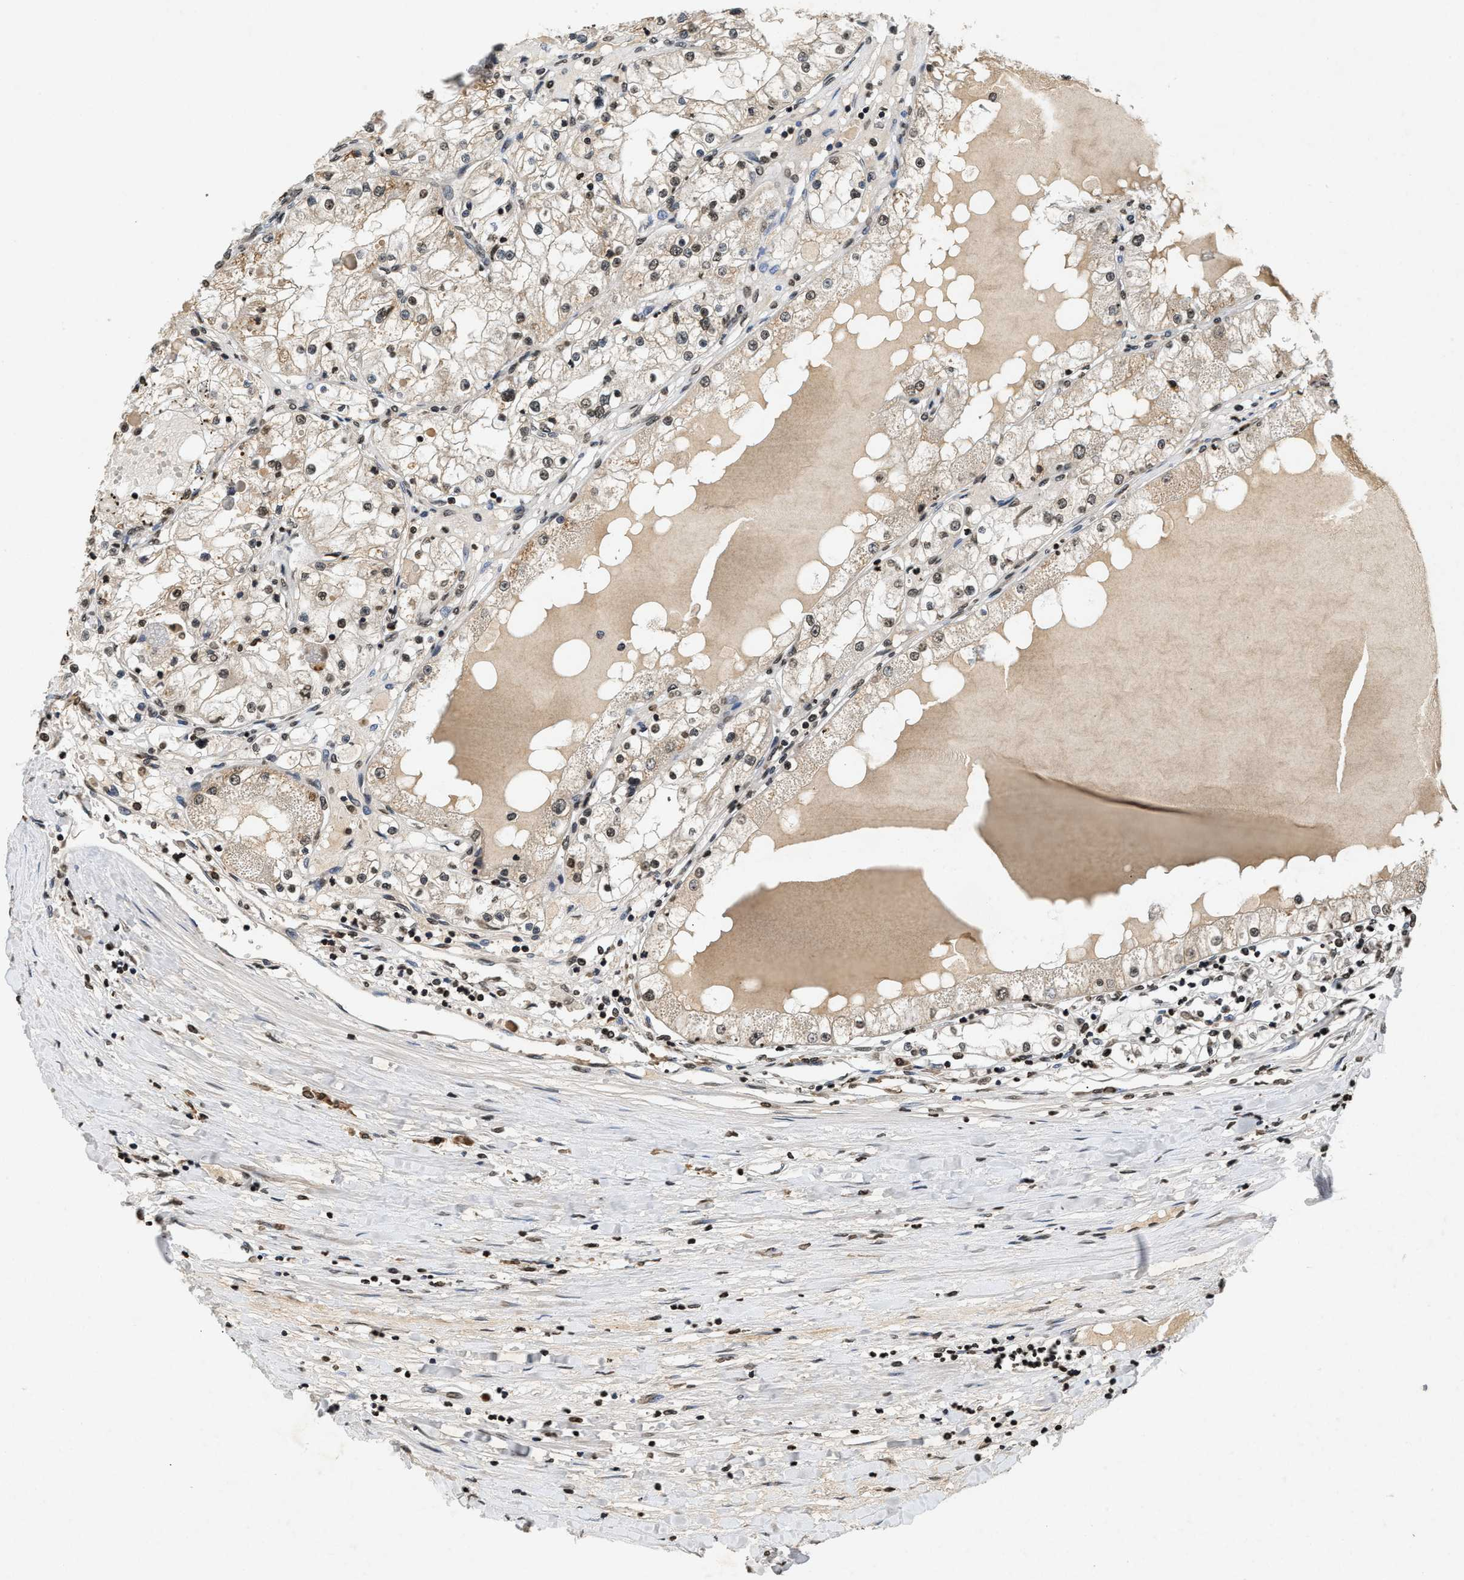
{"staining": {"intensity": "weak", "quantity": ">75%", "location": "nuclear"}, "tissue": "renal cancer", "cell_type": "Tumor cells", "image_type": "cancer", "snomed": [{"axis": "morphology", "description": "Adenocarcinoma, NOS"}, {"axis": "topography", "description": "Kidney"}], "caption": "Renal cancer stained with IHC displays weak nuclear expression in approximately >75% of tumor cells.", "gene": "DNASE1L3", "patient": {"sex": "male", "age": 68}}